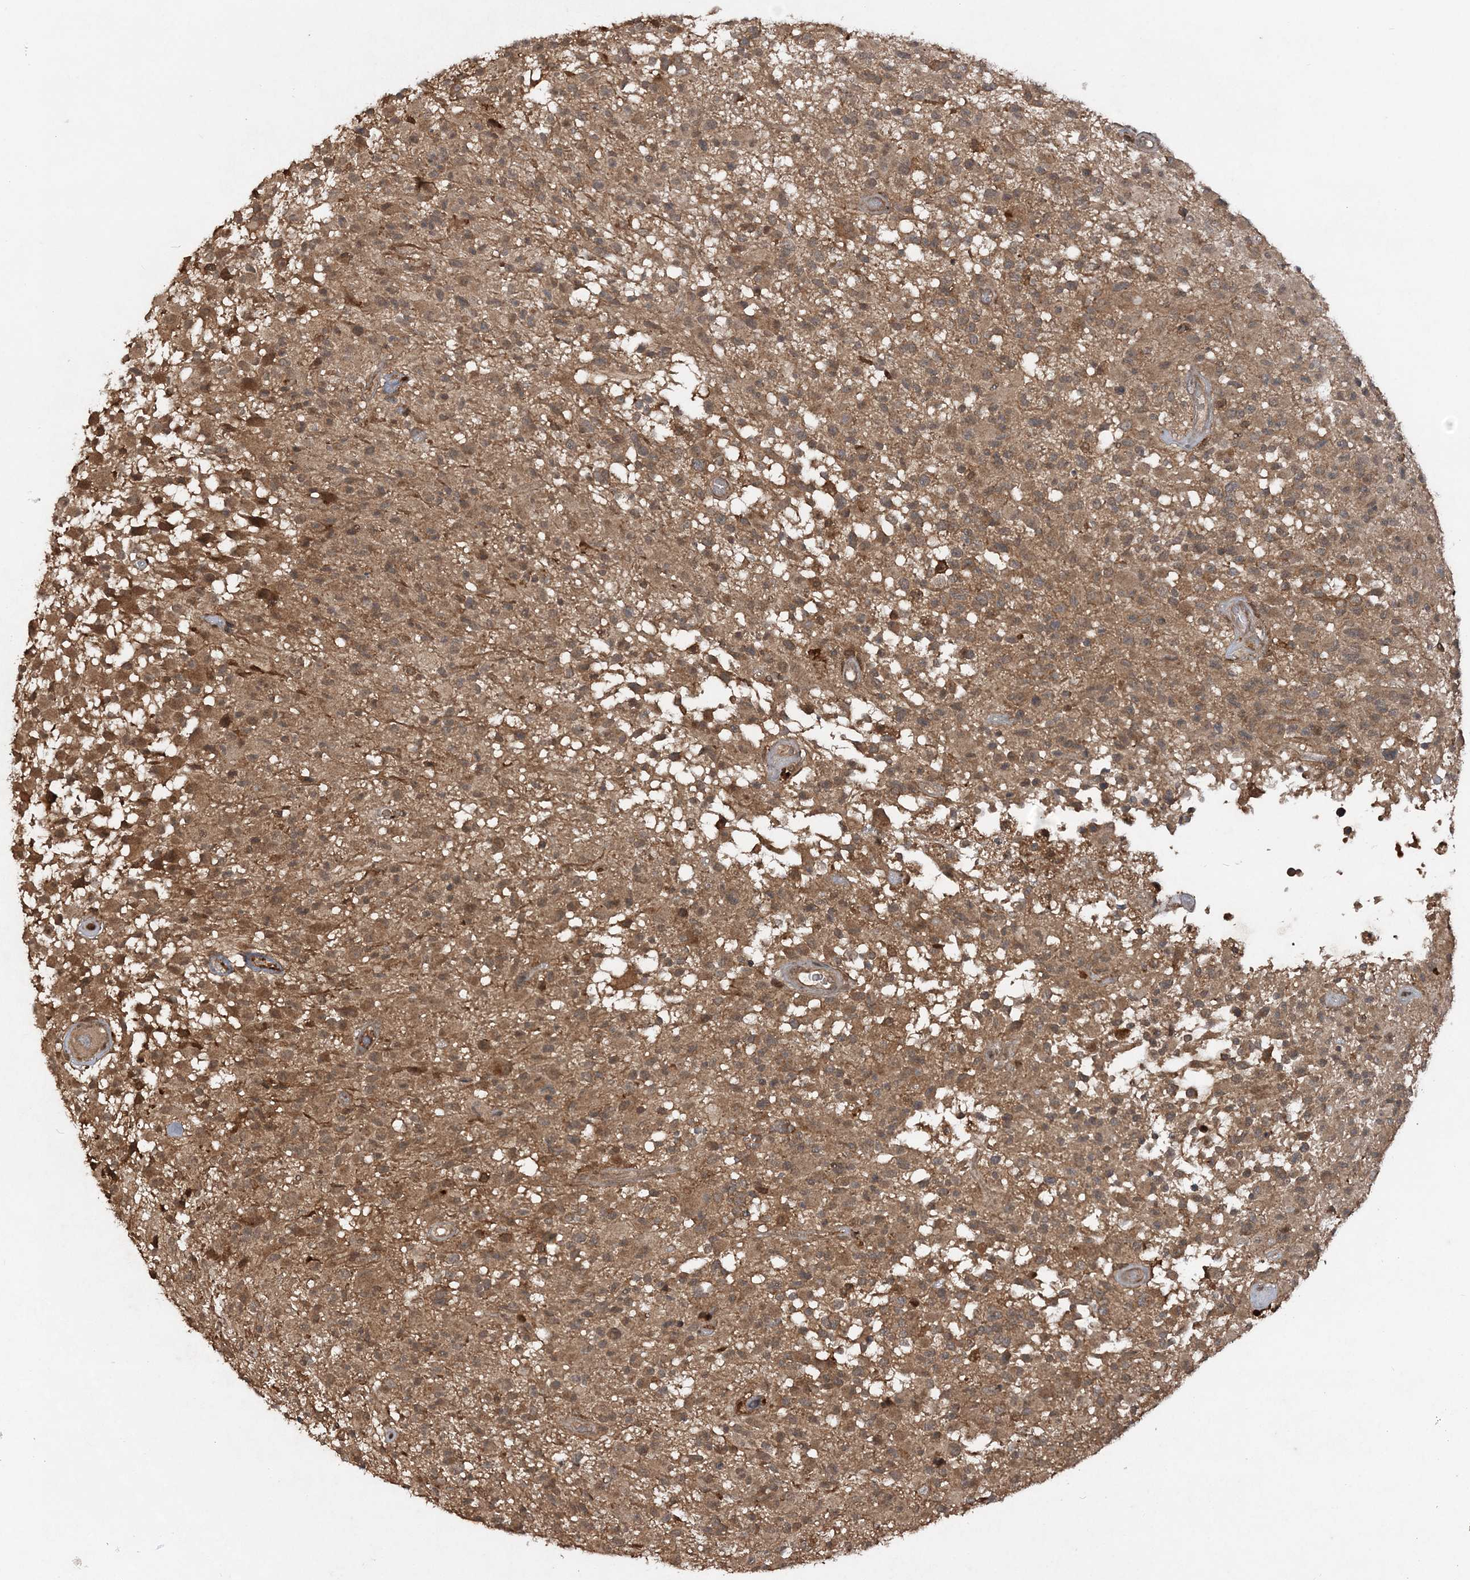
{"staining": {"intensity": "moderate", "quantity": ">75%", "location": "cytoplasmic/membranous"}, "tissue": "glioma", "cell_type": "Tumor cells", "image_type": "cancer", "snomed": [{"axis": "morphology", "description": "Glioma, malignant, High grade"}, {"axis": "morphology", "description": "Glioblastoma, NOS"}, {"axis": "topography", "description": "Brain"}], "caption": "A histopathology image of human glioblastoma stained for a protein exhibits moderate cytoplasmic/membranous brown staining in tumor cells.", "gene": "LACC1", "patient": {"sex": "male", "age": 60}}